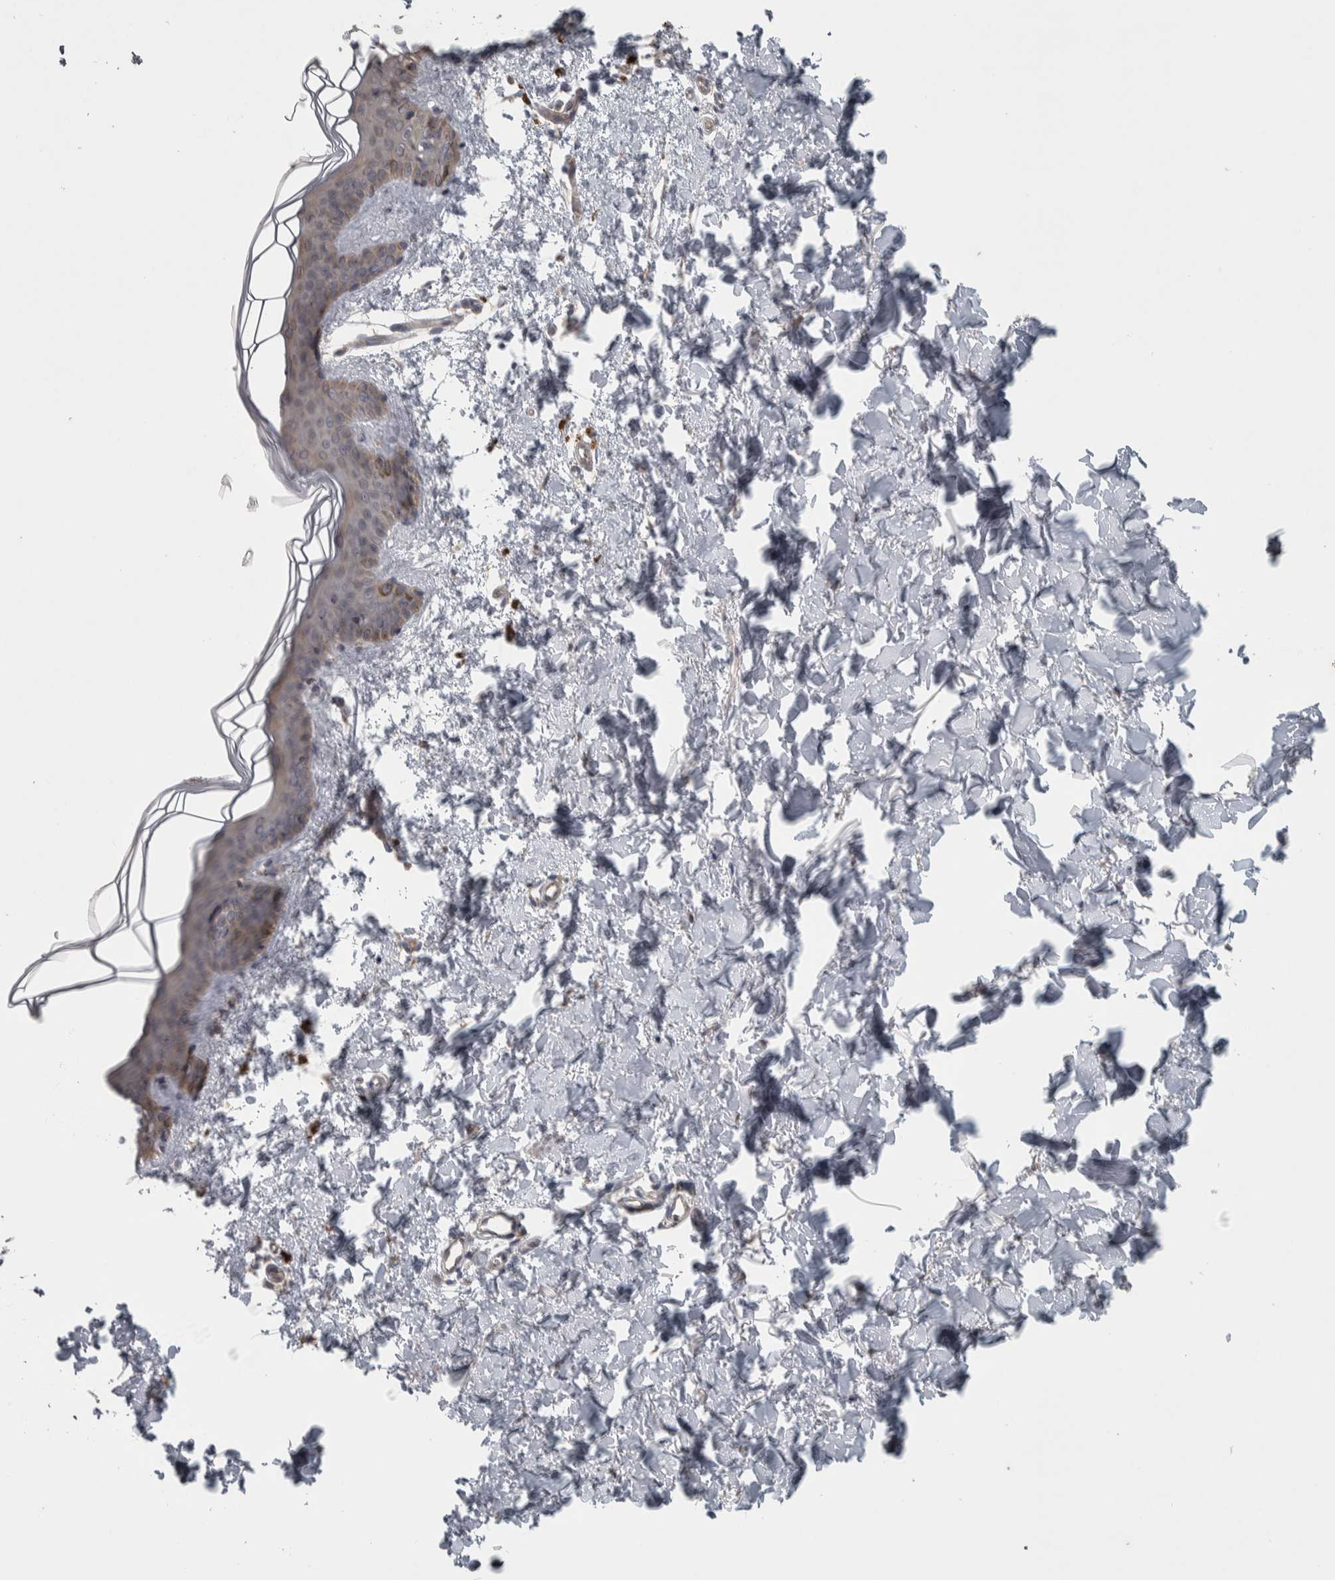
{"staining": {"intensity": "weak", "quantity": "<25%", "location": "cytoplasmic/membranous"}, "tissue": "skin", "cell_type": "Fibroblasts", "image_type": "normal", "snomed": [{"axis": "morphology", "description": "Normal tissue, NOS"}, {"axis": "topography", "description": "Skin"}], "caption": "IHC photomicrograph of normal skin stained for a protein (brown), which reveals no expression in fibroblasts. The staining is performed using DAB brown chromogen with nuclei counter-stained in using hematoxylin.", "gene": "SRP68", "patient": {"sex": "female", "age": 46}}